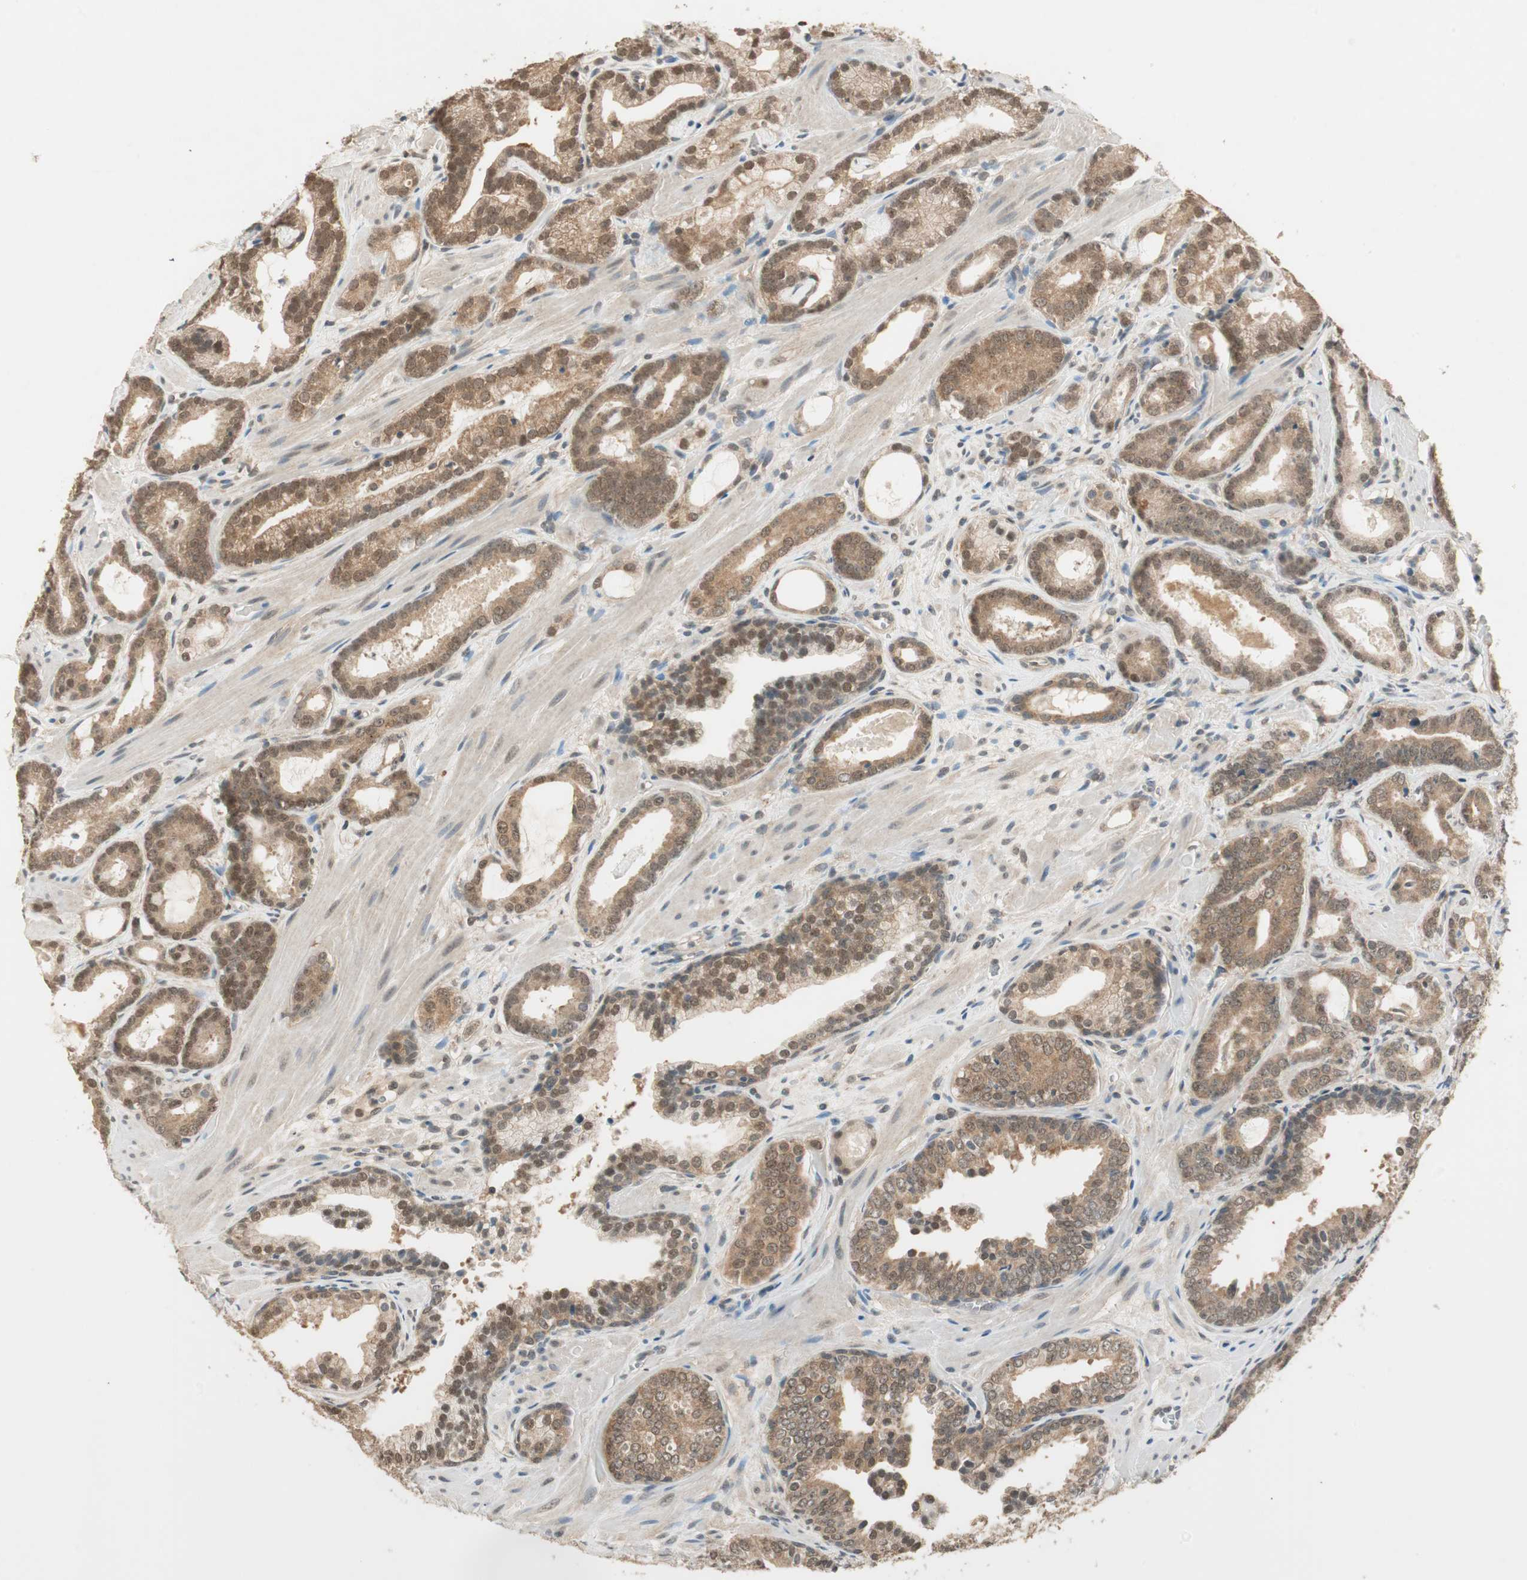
{"staining": {"intensity": "moderate", "quantity": ">75%", "location": "cytoplasmic/membranous,nuclear"}, "tissue": "prostate cancer", "cell_type": "Tumor cells", "image_type": "cancer", "snomed": [{"axis": "morphology", "description": "Adenocarcinoma, Low grade"}, {"axis": "topography", "description": "Prostate"}], "caption": "High-power microscopy captured an immunohistochemistry (IHC) micrograph of prostate adenocarcinoma (low-grade), revealing moderate cytoplasmic/membranous and nuclear staining in approximately >75% of tumor cells. (IHC, brightfield microscopy, high magnification).", "gene": "USP5", "patient": {"sex": "male", "age": 57}}